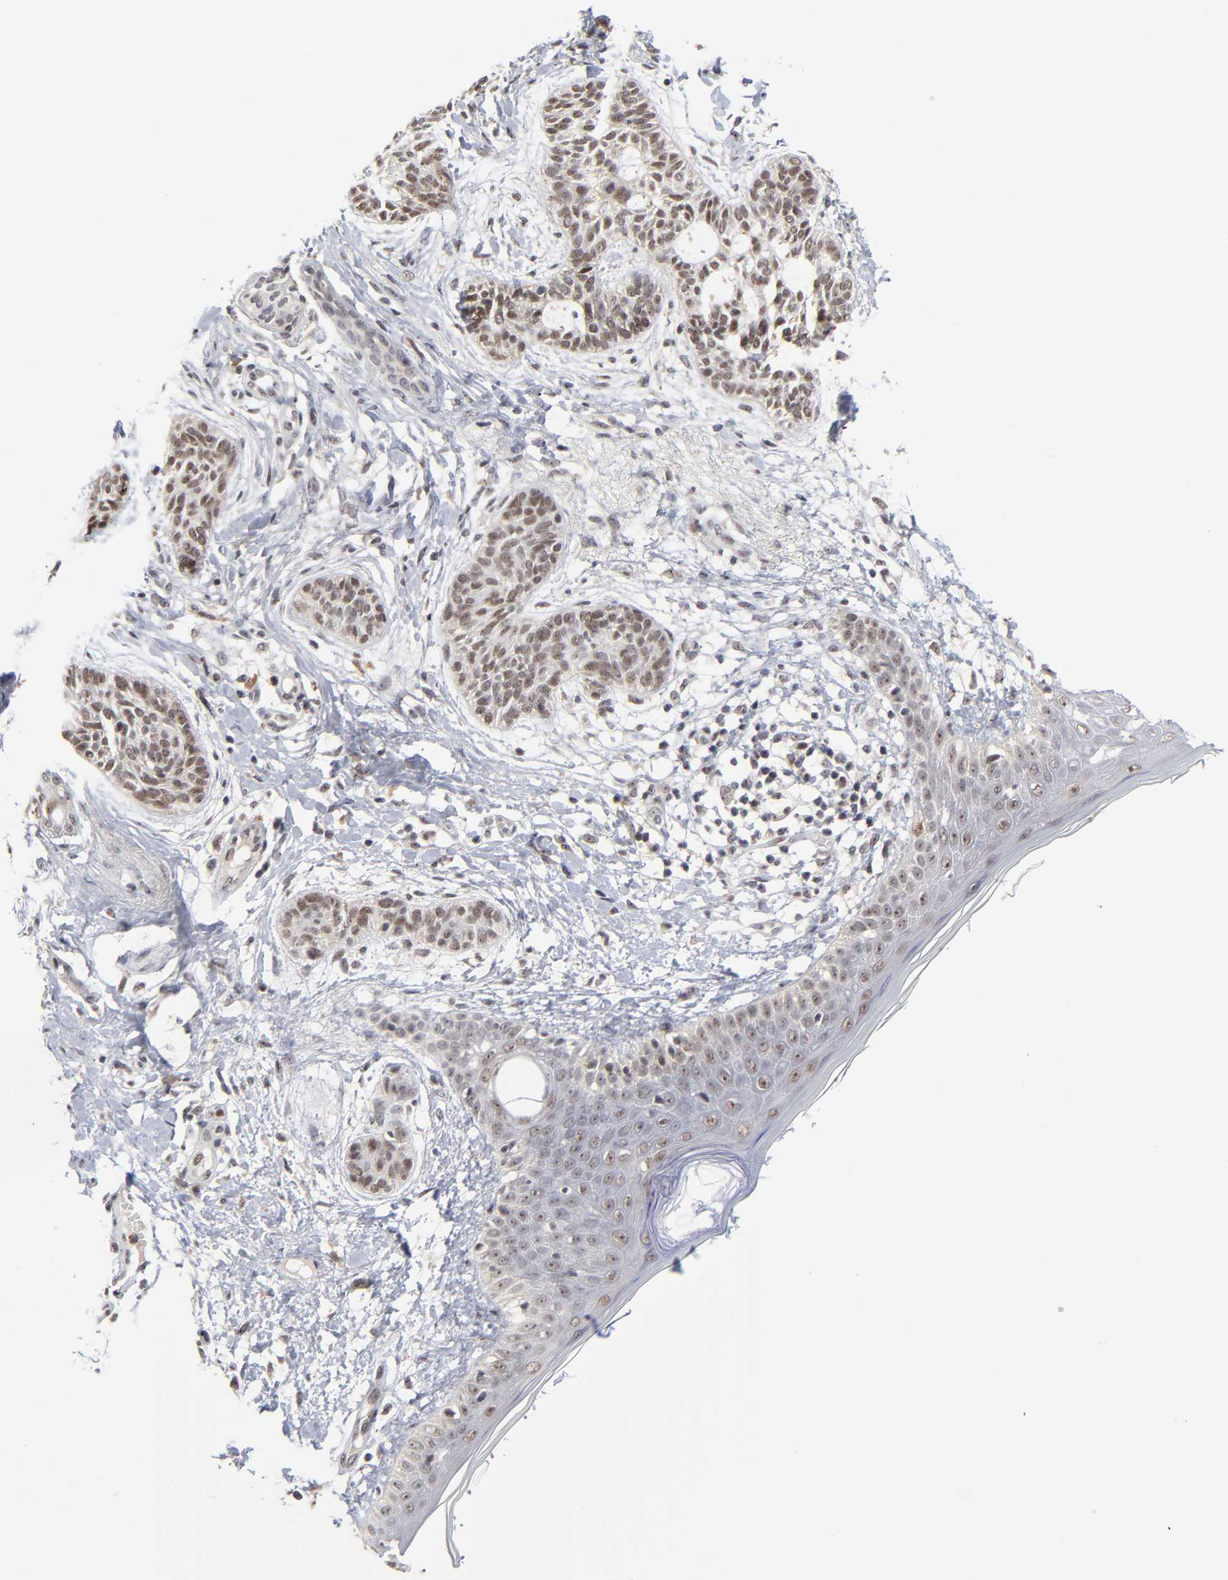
{"staining": {"intensity": "weak", "quantity": ">75%", "location": "nuclear"}, "tissue": "skin cancer", "cell_type": "Tumor cells", "image_type": "cancer", "snomed": [{"axis": "morphology", "description": "Normal tissue, NOS"}, {"axis": "morphology", "description": "Basal cell carcinoma"}, {"axis": "topography", "description": "Skin"}], "caption": "Skin cancer (basal cell carcinoma) stained for a protein (brown) reveals weak nuclear positive staining in about >75% of tumor cells.", "gene": "ZNF419", "patient": {"sex": "male", "age": 63}}